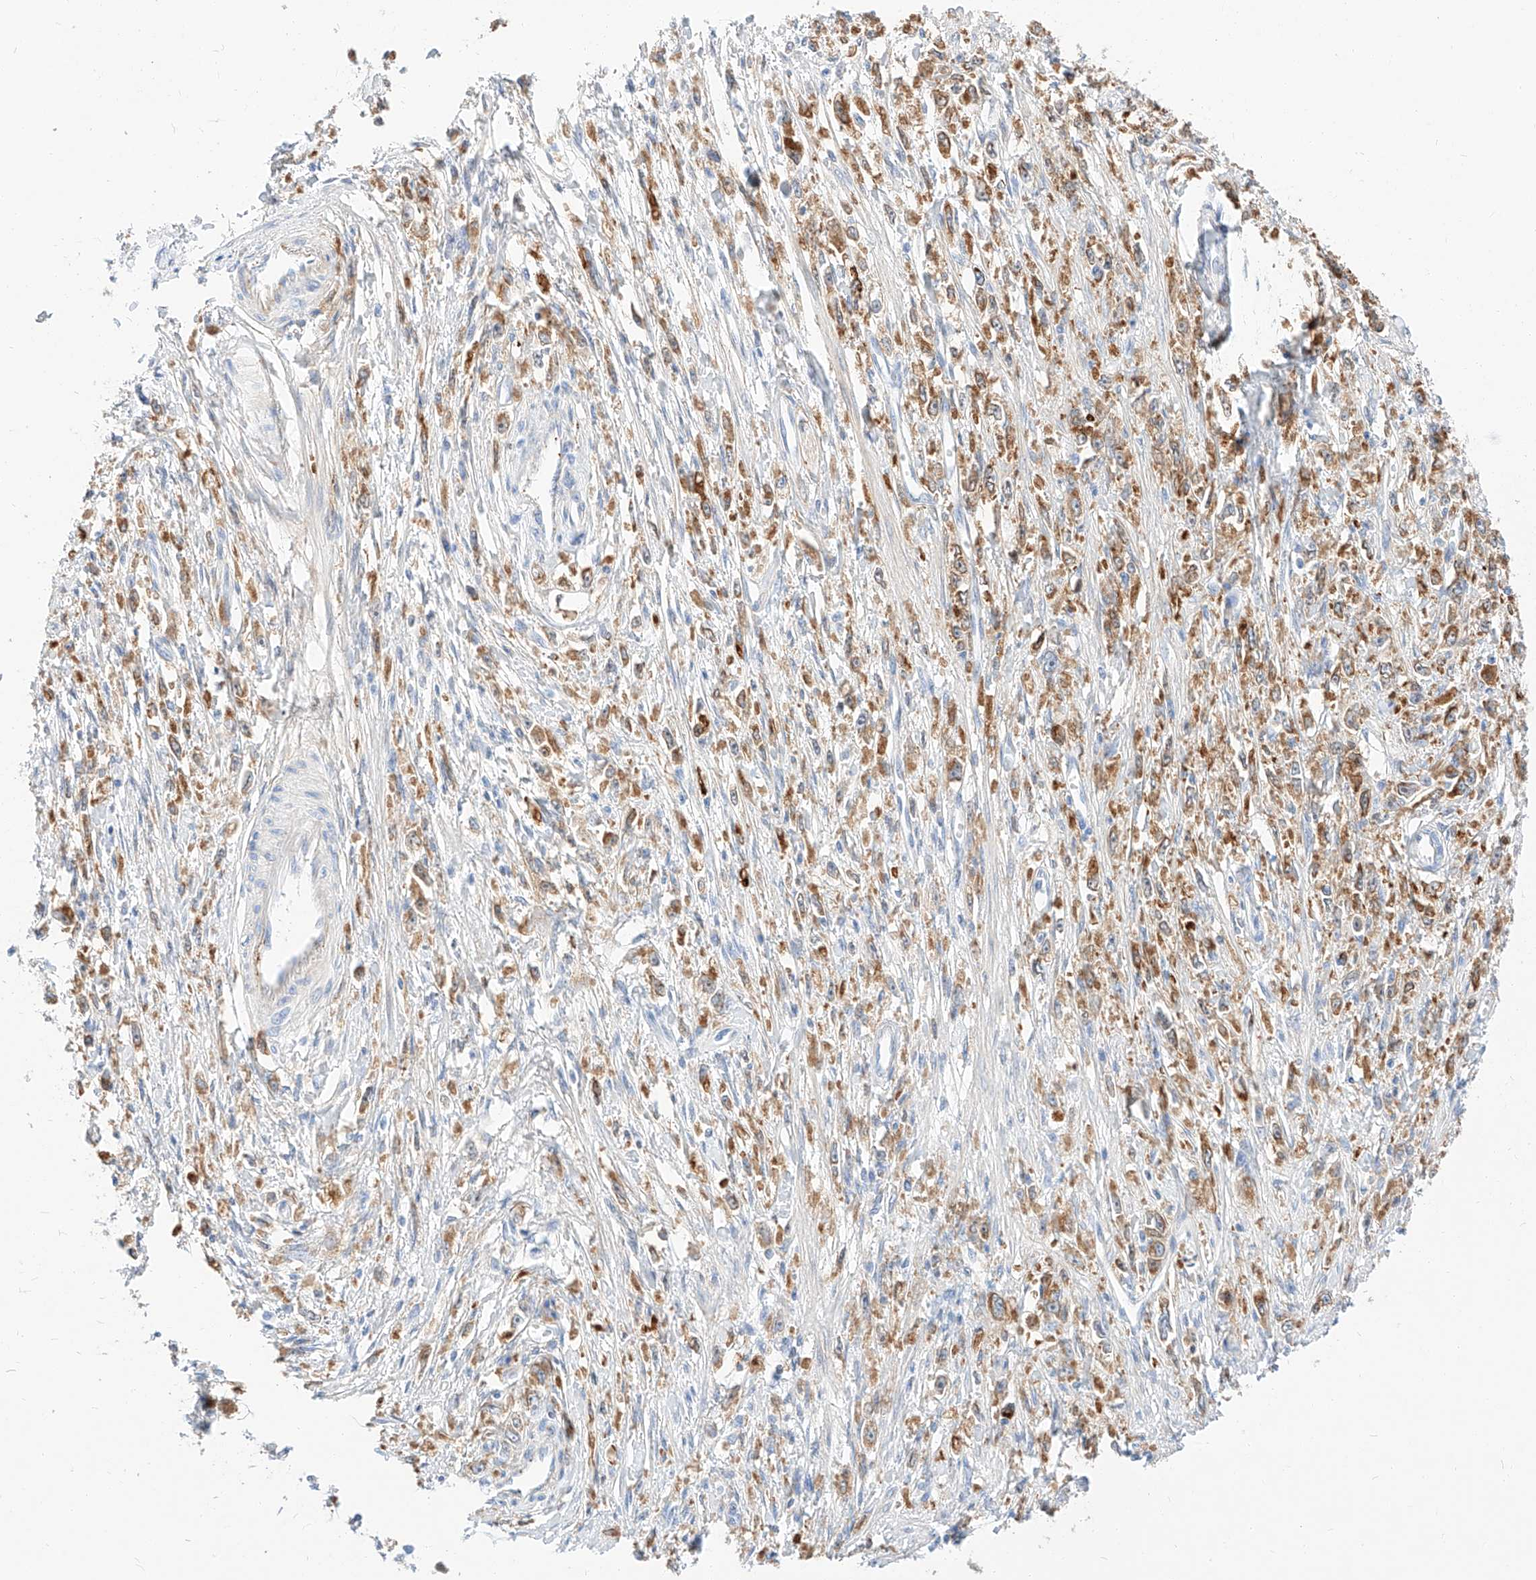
{"staining": {"intensity": "moderate", "quantity": ">75%", "location": "cytoplasmic/membranous"}, "tissue": "stomach cancer", "cell_type": "Tumor cells", "image_type": "cancer", "snomed": [{"axis": "morphology", "description": "Adenocarcinoma, NOS"}, {"axis": "topography", "description": "Stomach"}], "caption": "IHC of stomach adenocarcinoma shows medium levels of moderate cytoplasmic/membranous expression in about >75% of tumor cells. The staining was performed using DAB, with brown indicating positive protein expression. Nuclei are stained blue with hematoxylin.", "gene": "MAP7", "patient": {"sex": "female", "age": 59}}